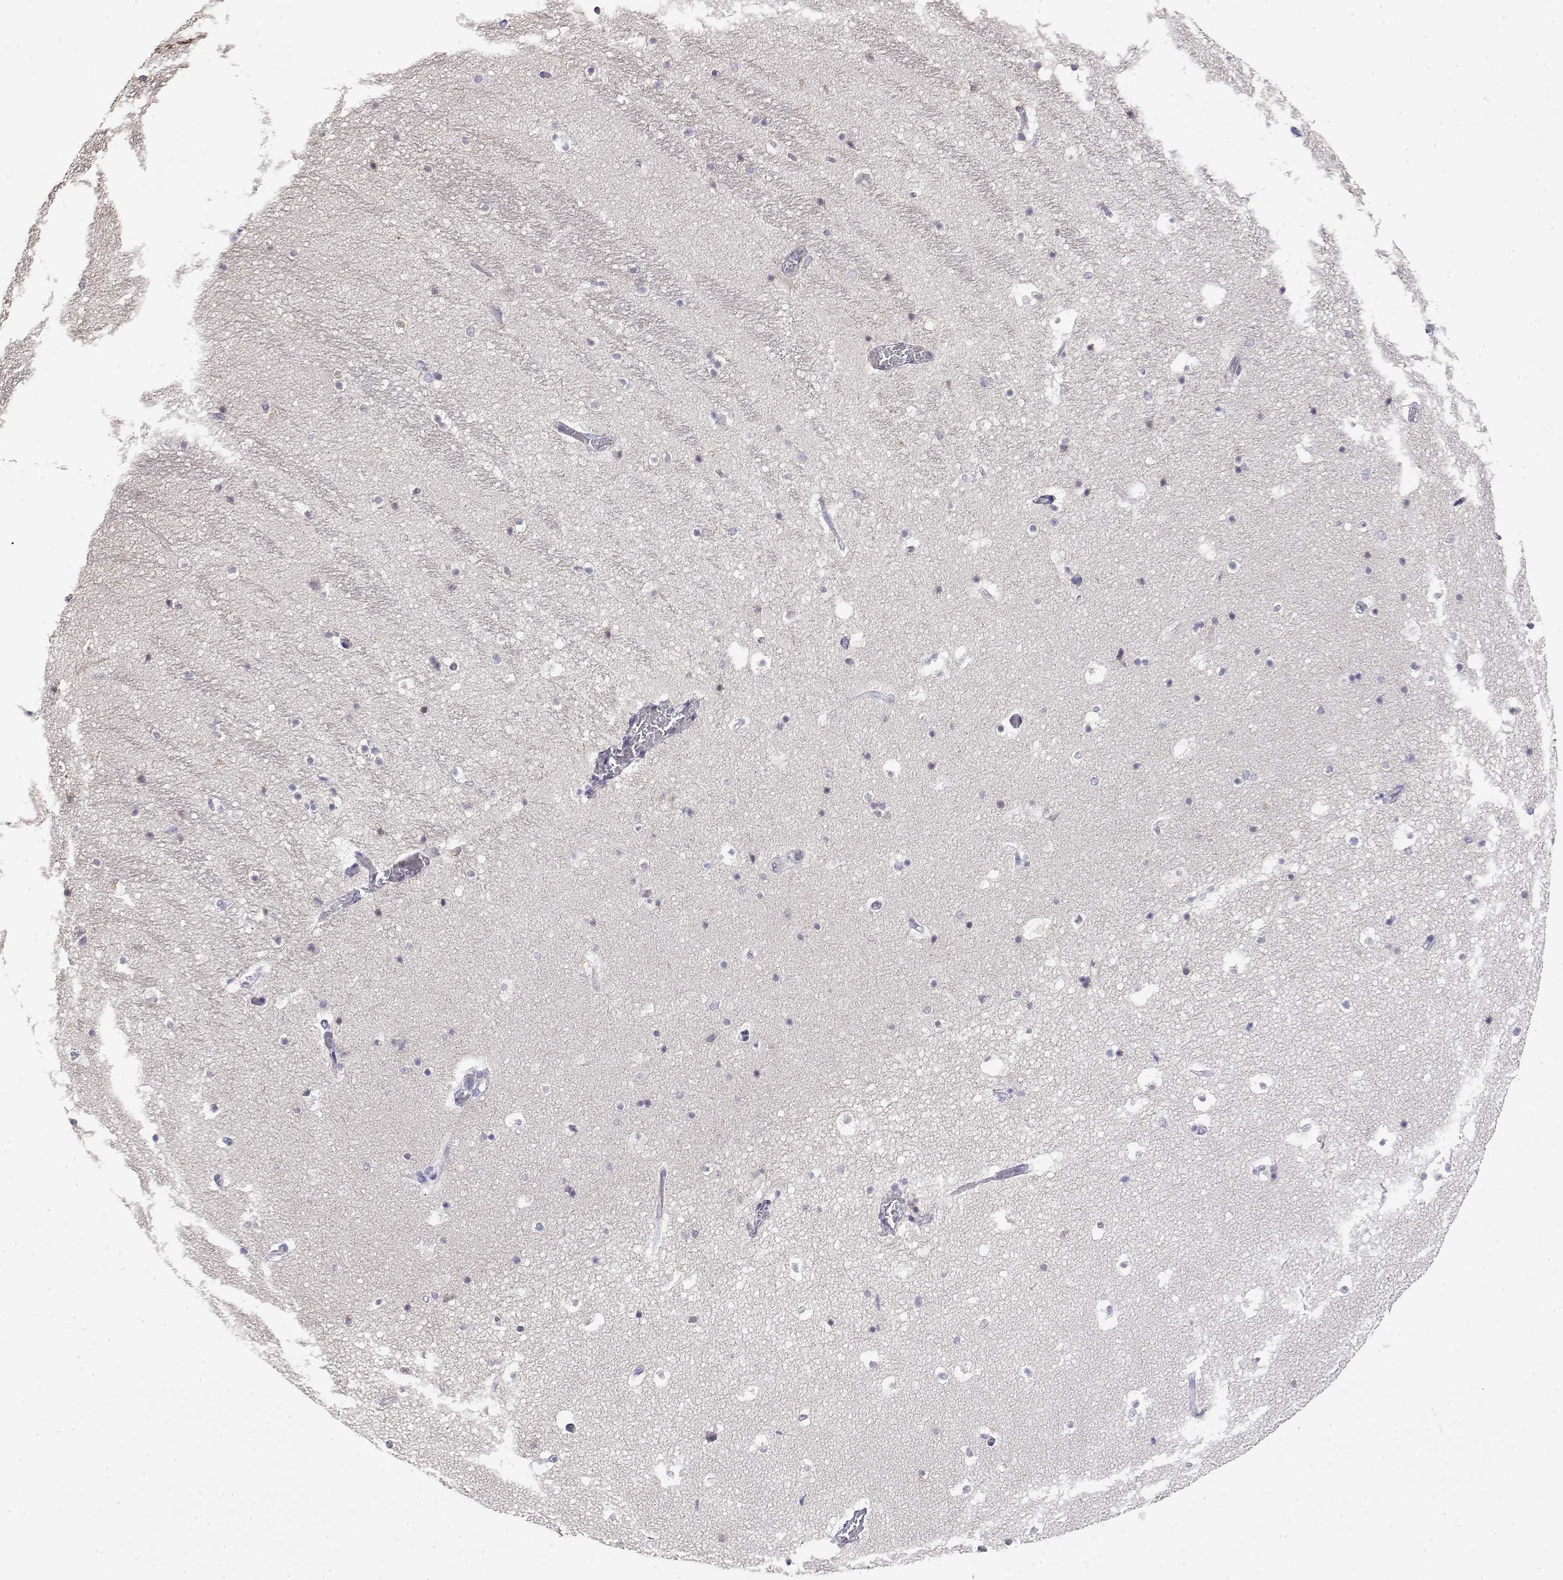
{"staining": {"intensity": "negative", "quantity": "none", "location": "none"}, "tissue": "hippocampus", "cell_type": "Glial cells", "image_type": "normal", "snomed": [{"axis": "morphology", "description": "Normal tissue, NOS"}, {"axis": "topography", "description": "Hippocampus"}], "caption": "Glial cells are negative for brown protein staining in unremarkable hippocampus. The staining was performed using DAB (3,3'-diaminobenzidine) to visualize the protein expression in brown, while the nuclei were stained in blue with hematoxylin (Magnification: 20x).", "gene": "LY6D", "patient": {"sex": "male", "age": 26}}